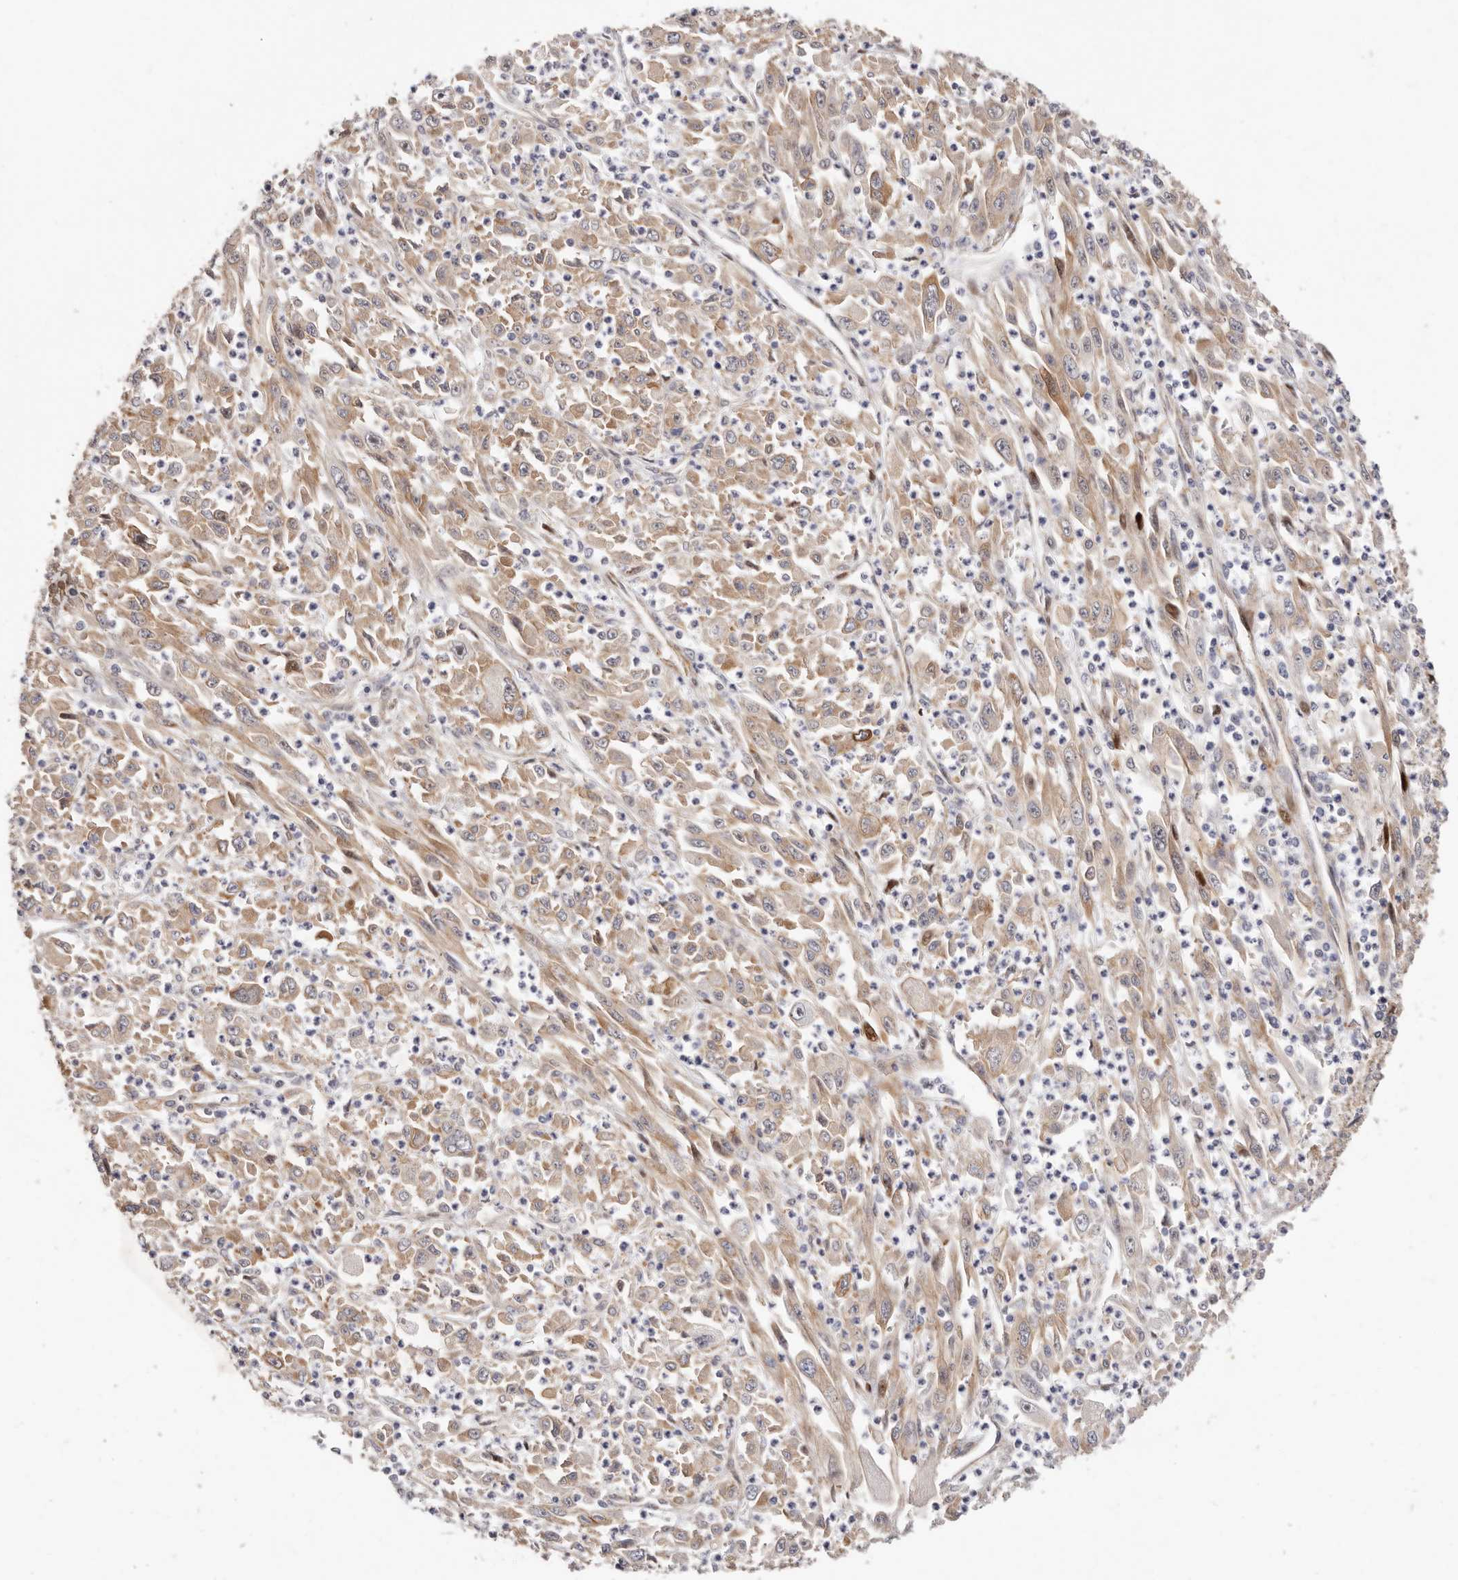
{"staining": {"intensity": "moderate", "quantity": ">75%", "location": "cytoplasmic/membranous"}, "tissue": "melanoma", "cell_type": "Tumor cells", "image_type": "cancer", "snomed": [{"axis": "morphology", "description": "Malignant melanoma, Metastatic site"}, {"axis": "topography", "description": "Skin"}], "caption": "A micrograph showing moderate cytoplasmic/membranous staining in about >75% of tumor cells in melanoma, as visualized by brown immunohistochemical staining.", "gene": "EPHX3", "patient": {"sex": "female", "age": 56}}